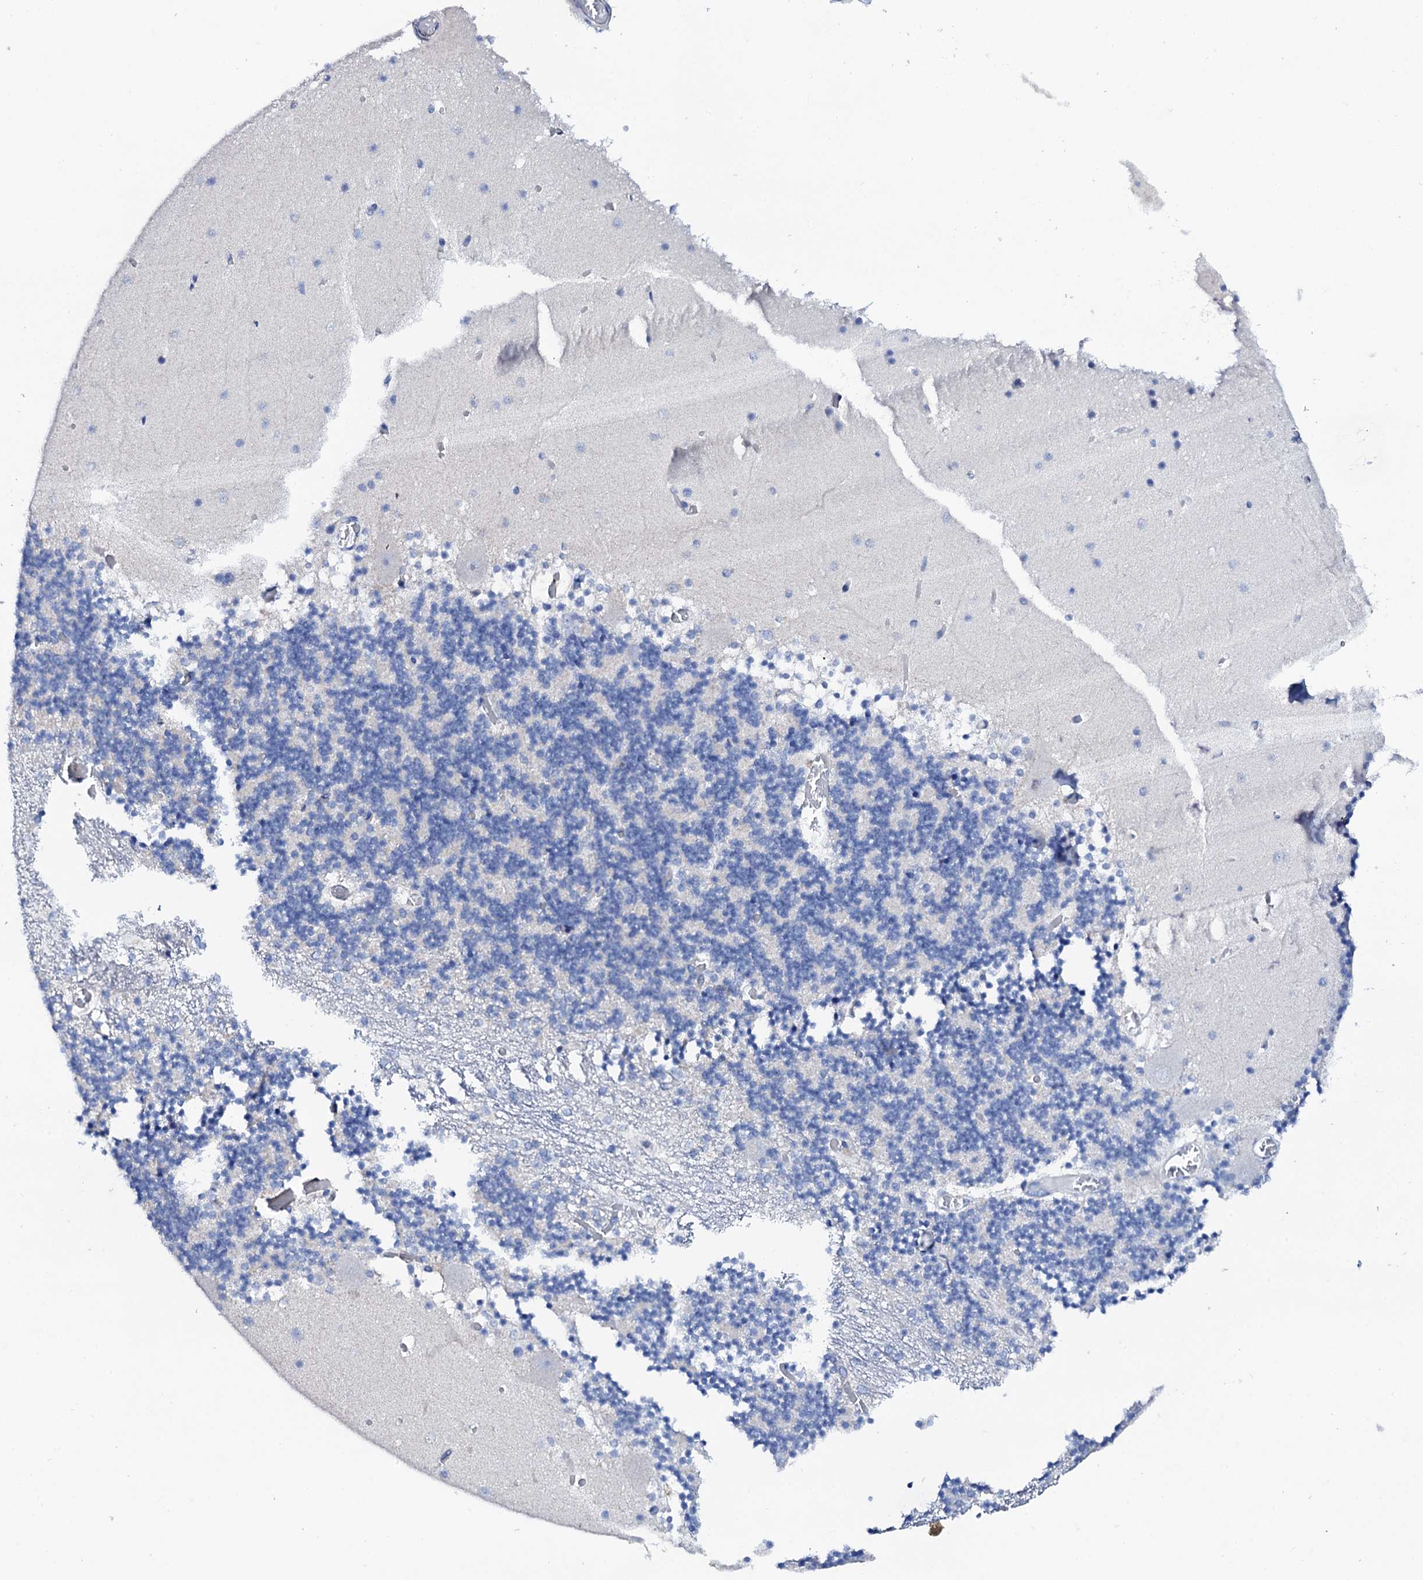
{"staining": {"intensity": "negative", "quantity": "none", "location": "none"}, "tissue": "cerebellum", "cell_type": "Cells in granular layer", "image_type": "normal", "snomed": [{"axis": "morphology", "description": "Normal tissue, NOS"}, {"axis": "topography", "description": "Cerebellum"}], "caption": "This micrograph is of unremarkable cerebellum stained with immunohistochemistry (IHC) to label a protein in brown with the nuclei are counter-stained blue. There is no expression in cells in granular layer.", "gene": "NUDT13", "patient": {"sex": "female", "age": 28}}